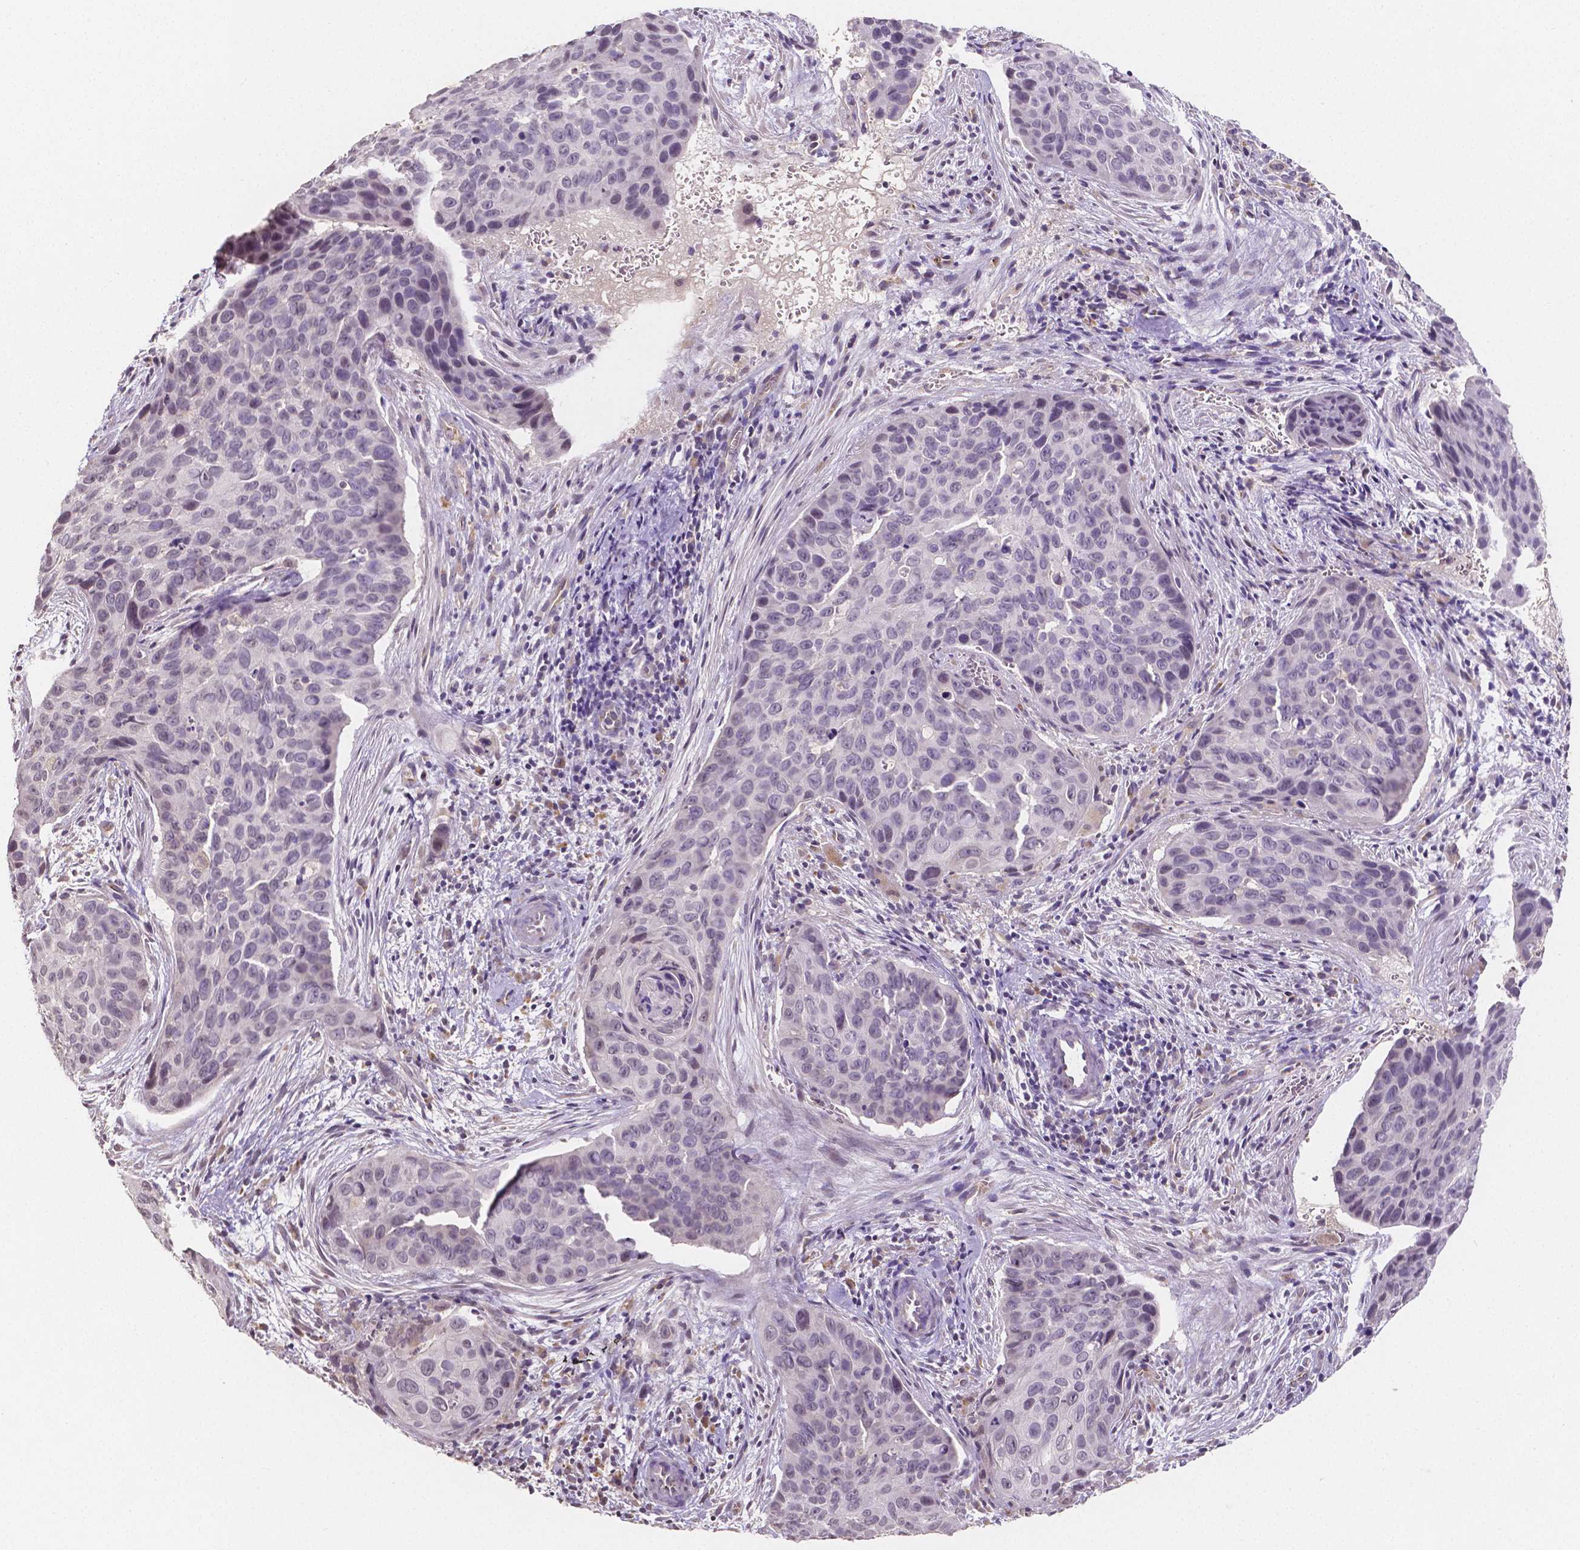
{"staining": {"intensity": "negative", "quantity": "none", "location": "none"}, "tissue": "cervical cancer", "cell_type": "Tumor cells", "image_type": "cancer", "snomed": [{"axis": "morphology", "description": "Squamous cell carcinoma, NOS"}, {"axis": "topography", "description": "Cervix"}], "caption": "A histopathology image of human cervical squamous cell carcinoma is negative for staining in tumor cells.", "gene": "ELAVL2", "patient": {"sex": "female", "age": 35}}